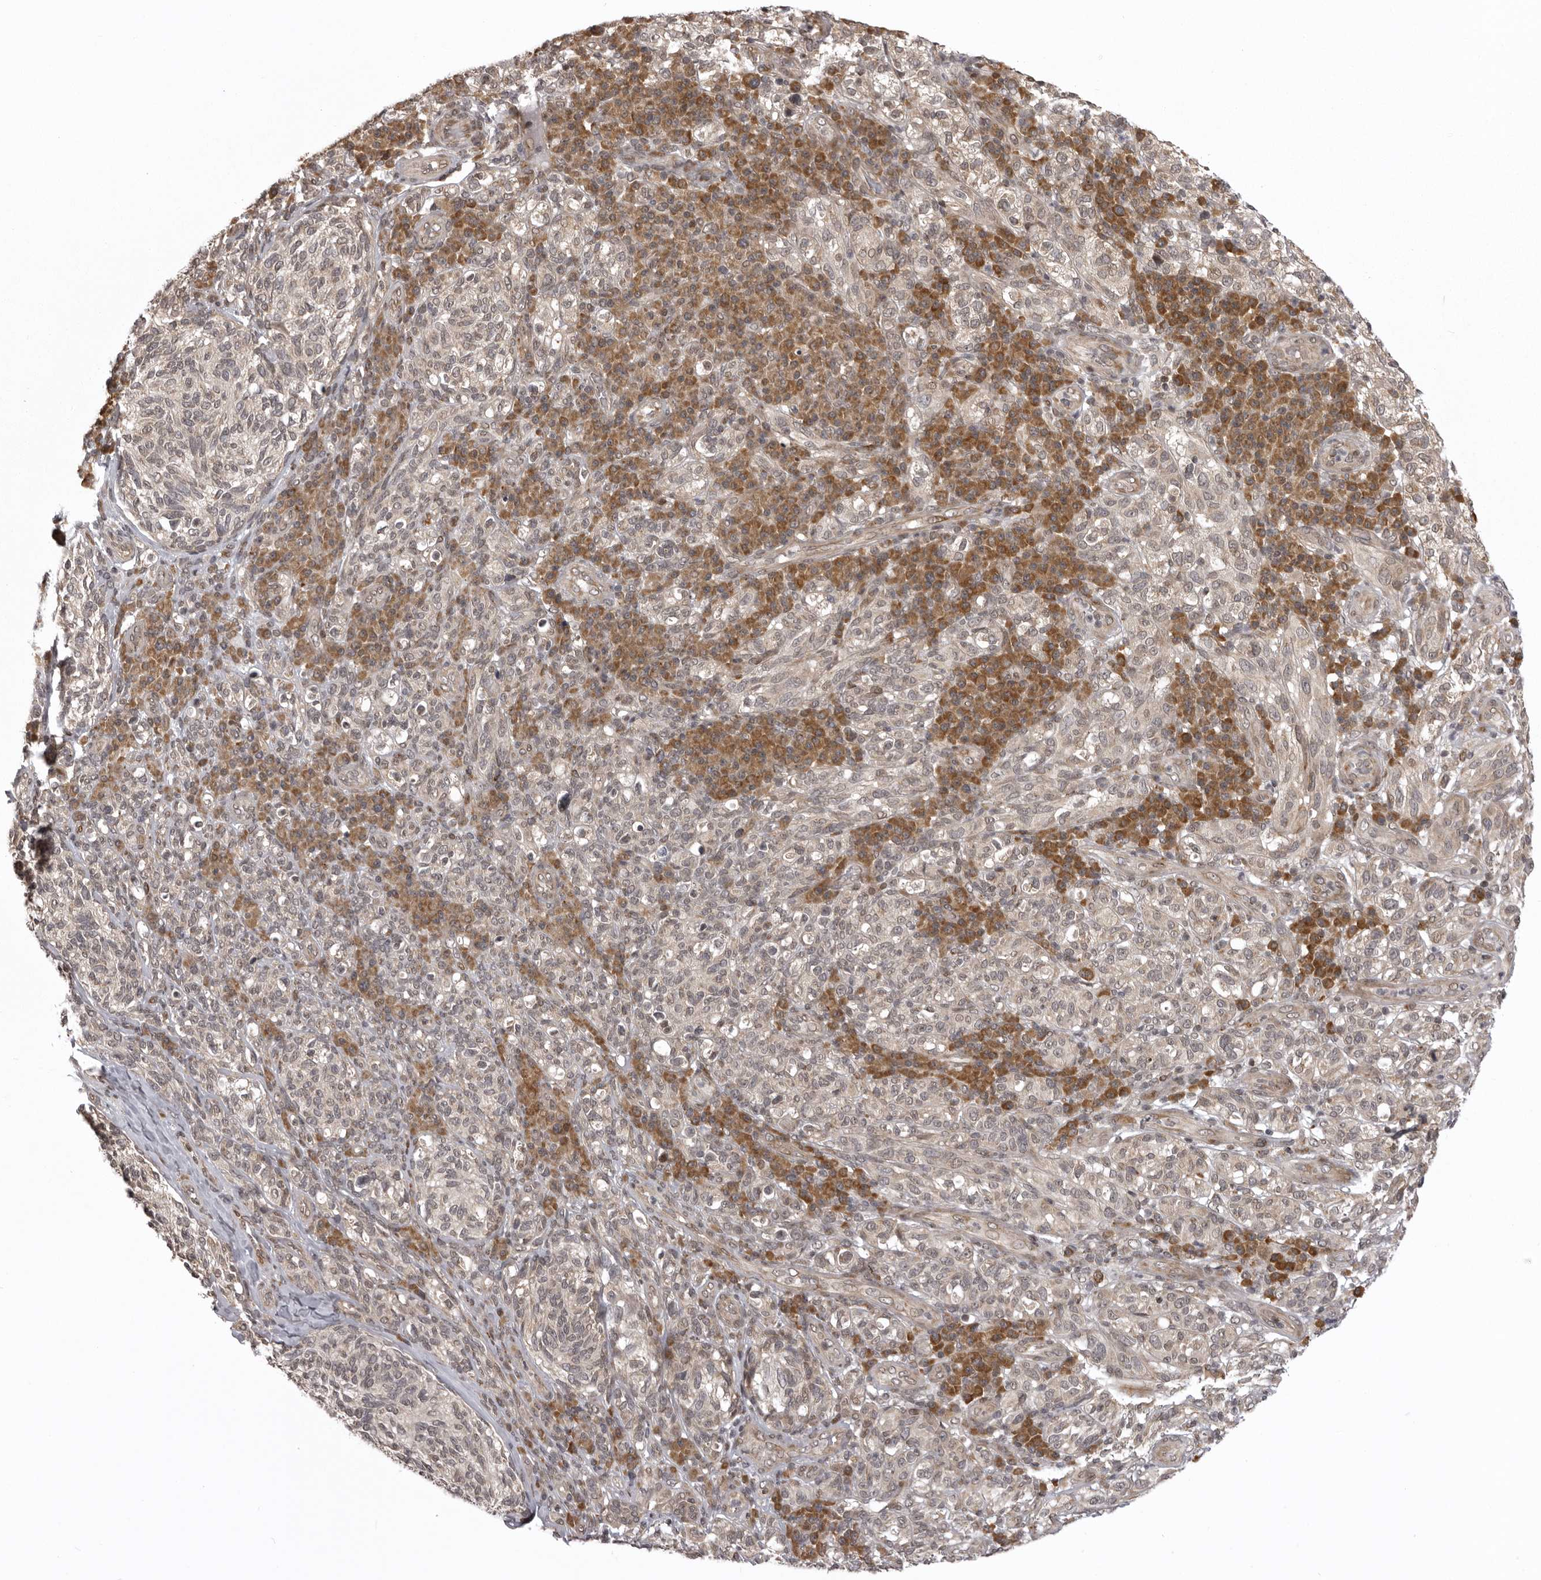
{"staining": {"intensity": "moderate", "quantity": "<25%", "location": "cytoplasmic/membranous,nuclear"}, "tissue": "melanoma", "cell_type": "Tumor cells", "image_type": "cancer", "snomed": [{"axis": "morphology", "description": "Malignant melanoma, NOS"}, {"axis": "topography", "description": "Skin"}], "caption": "Protein staining of malignant melanoma tissue exhibits moderate cytoplasmic/membranous and nuclear staining in about <25% of tumor cells.", "gene": "C1orf109", "patient": {"sex": "female", "age": 73}}